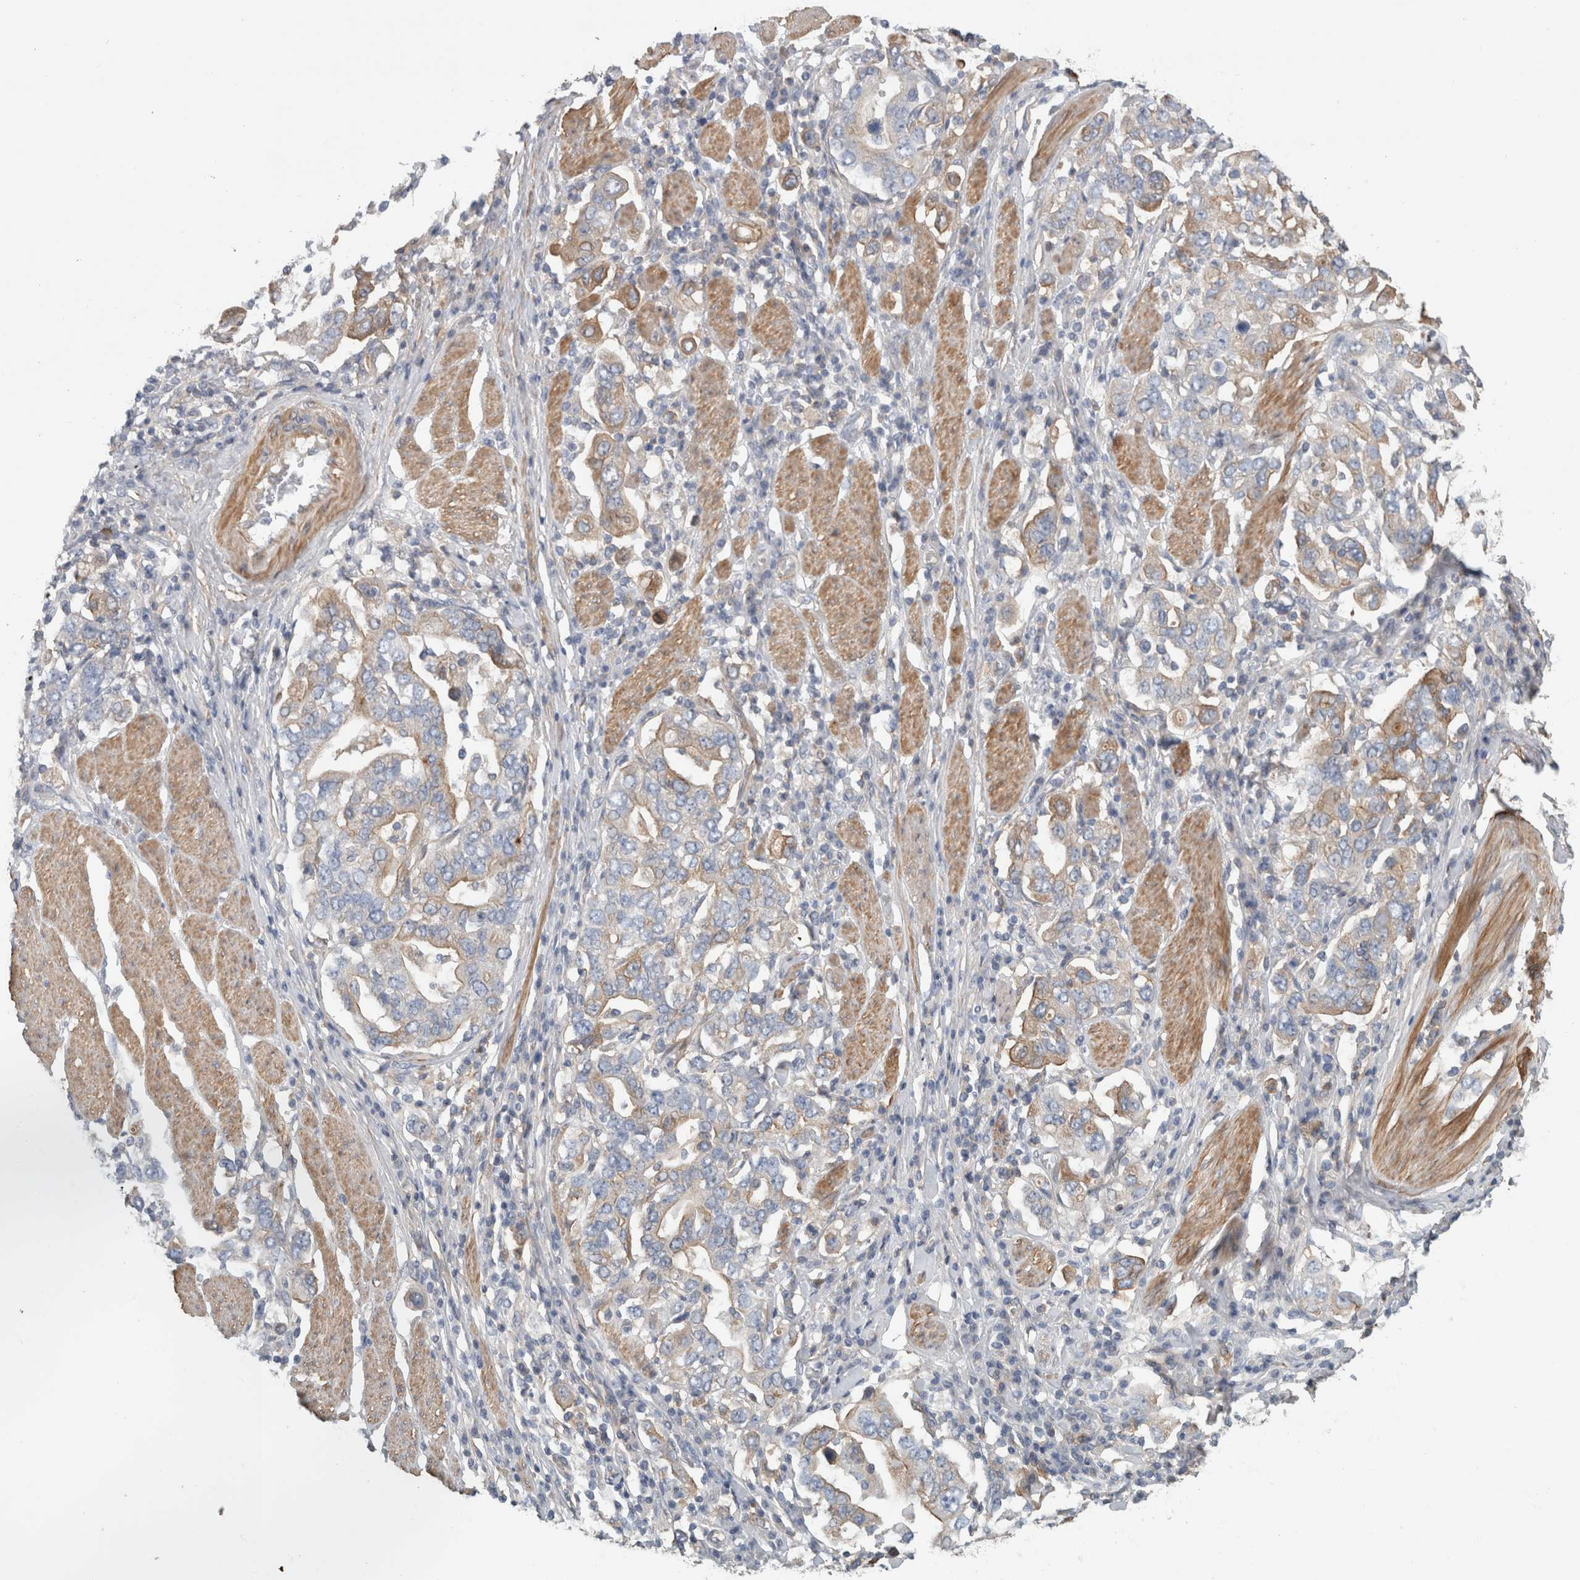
{"staining": {"intensity": "moderate", "quantity": "<25%", "location": "cytoplasmic/membranous"}, "tissue": "stomach cancer", "cell_type": "Tumor cells", "image_type": "cancer", "snomed": [{"axis": "morphology", "description": "Adenocarcinoma, NOS"}, {"axis": "topography", "description": "Stomach, upper"}], "caption": "Immunohistochemistry (IHC) of human stomach adenocarcinoma exhibits low levels of moderate cytoplasmic/membranous positivity in about <25% of tumor cells.", "gene": "CFI", "patient": {"sex": "male", "age": 62}}